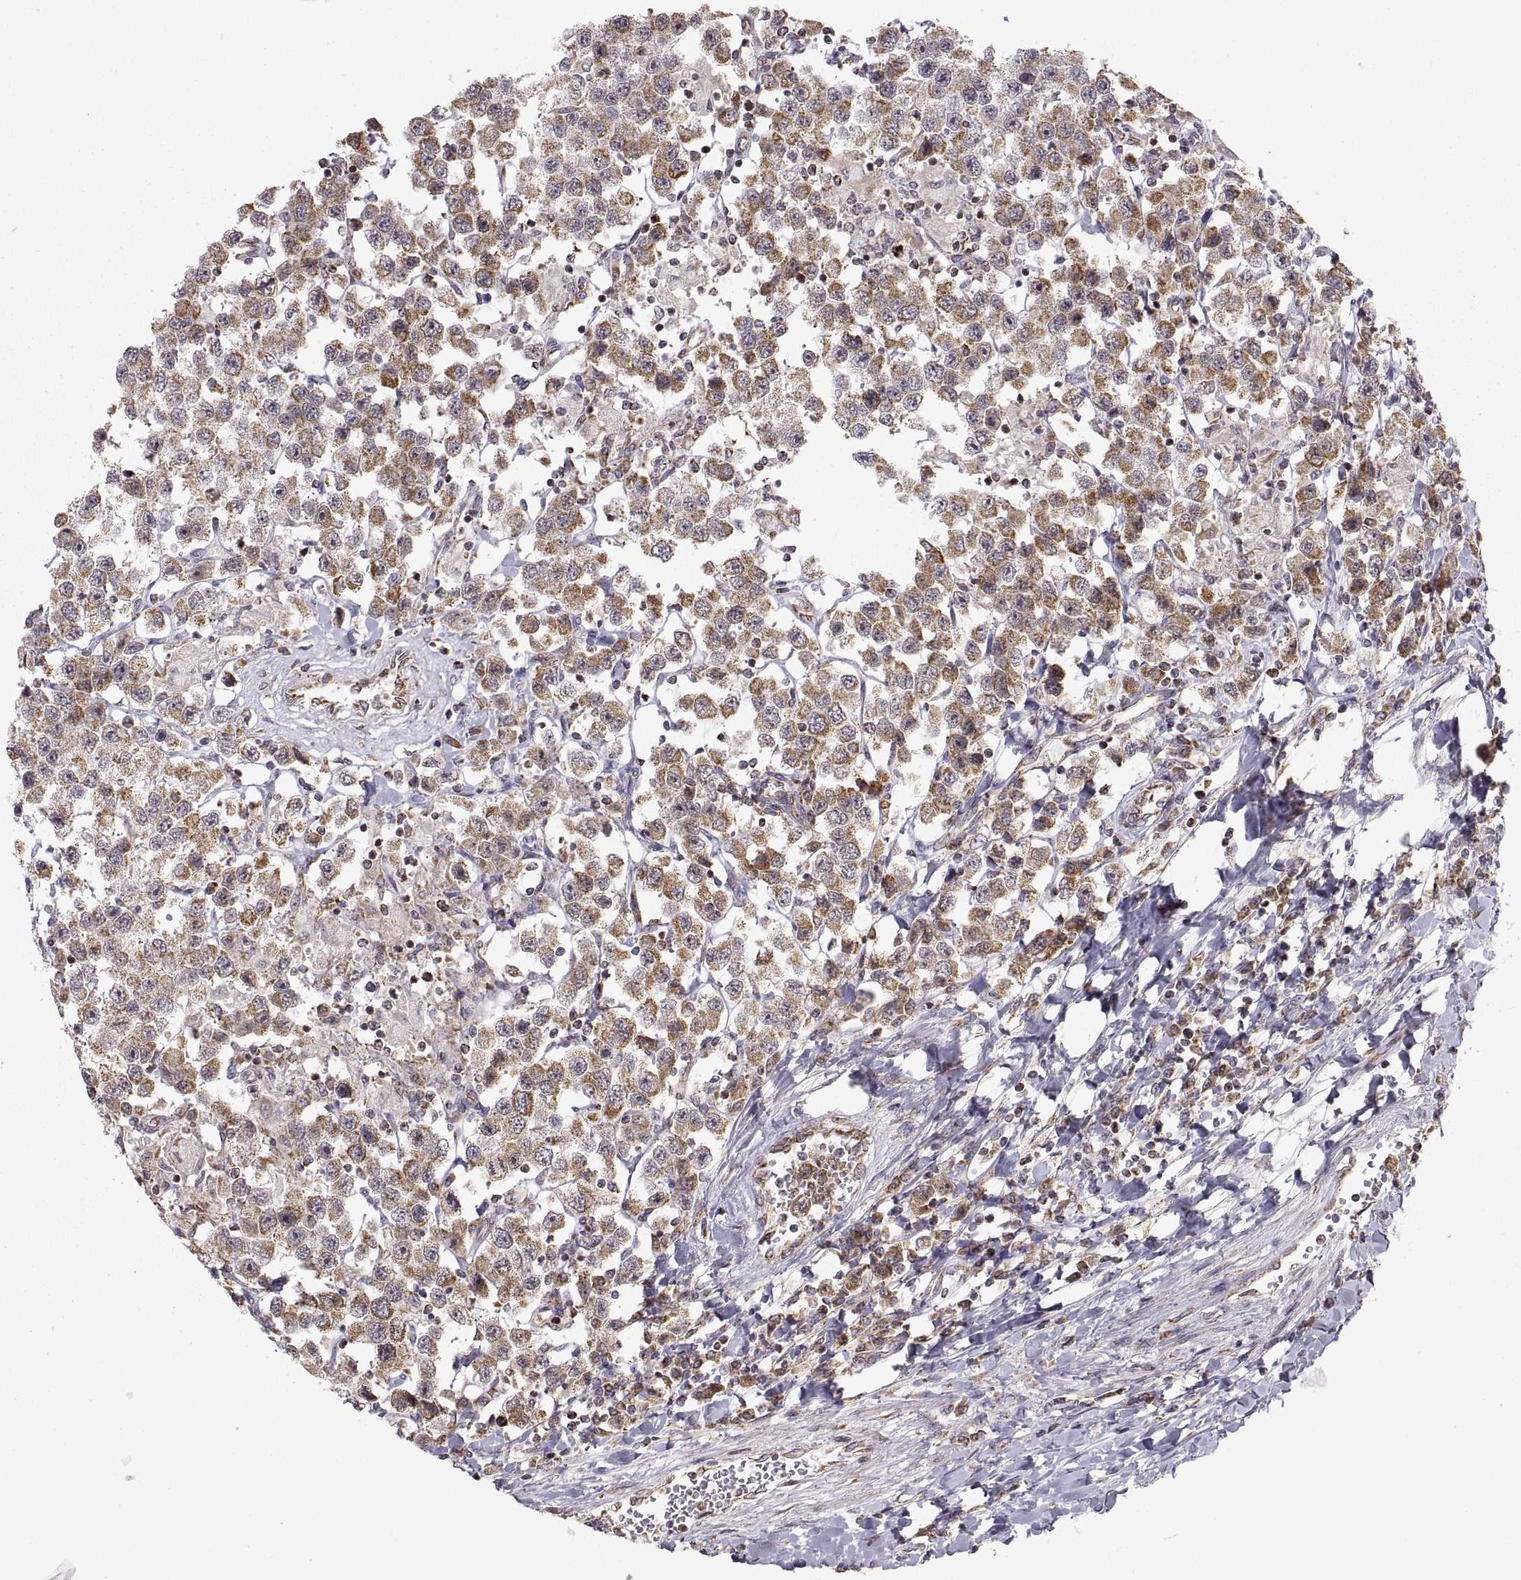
{"staining": {"intensity": "moderate", "quantity": "25%-75%", "location": "cytoplasmic/membranous"}, "tissue": "testis cancer", "cell_type": "Tumor cells", "image_type": "cancer", "snomed": [{"axis": "morphology", "description": "Seminoma, NOS"}, {"axis": "topography", "description": "Testis"}], "caption": "Immunohistochemistry (IHC) image of neoplastic tissue: seminoma (testis) stained using IHC exhibits medium levels of moderate protein expression localized specifically in the cytoplasmic/membranous of tumor cells, appearing as a cytoplasmic/membranous brown color.", "gene": "MANBAL", "patient": {"sex": "male", "age": 45}}